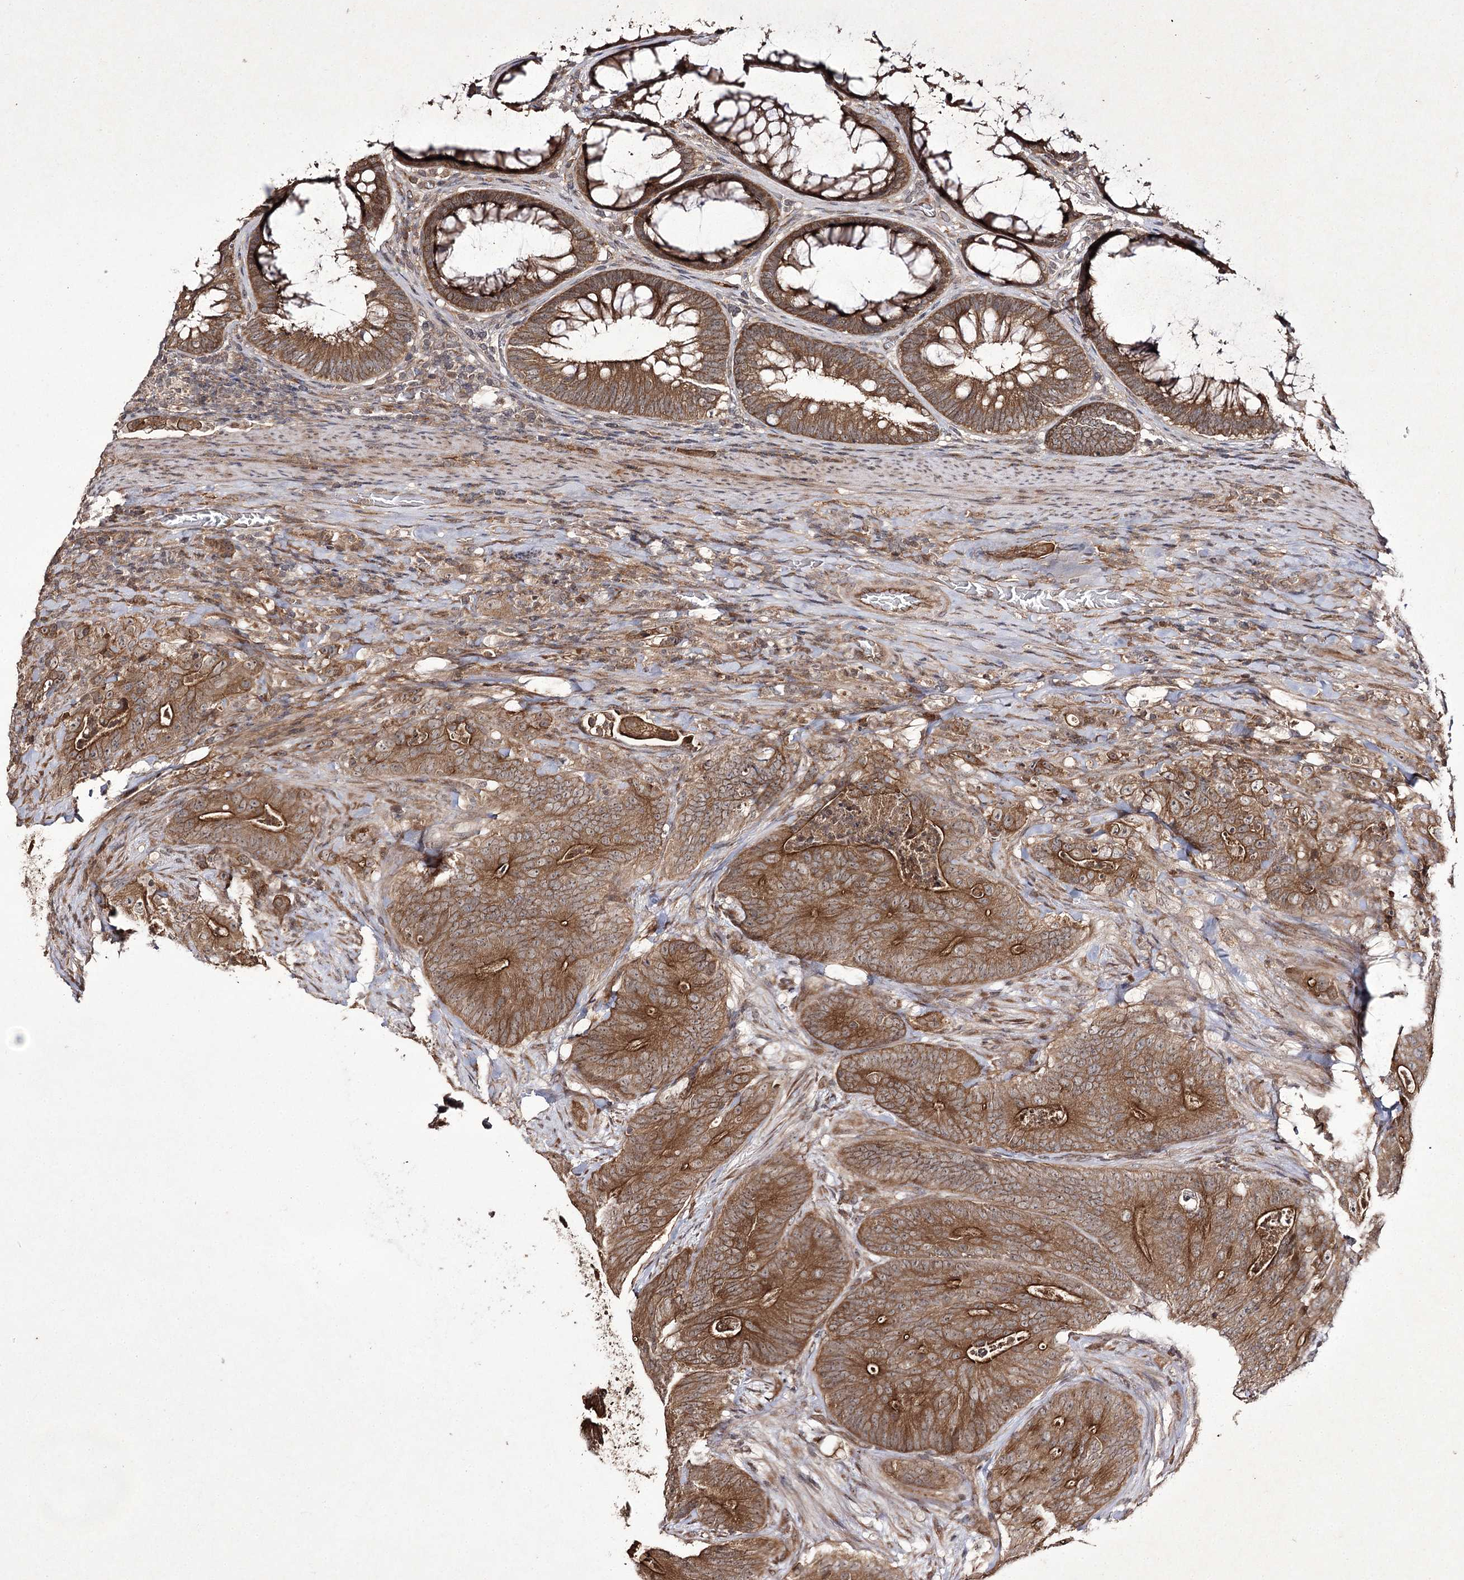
{"staining": {"intensity": "moderate", "quantity": ">75%", "location": "cytoplasmic/membranous"}, "tissue": "colorectal cancer", "cell_type": "Tumor cells", "image_type": "cancer", "snomed": [{"axis": "morphology", "description": "Normal tissue, NOS"}, {"axis": "topography", "description": "Colon"}], "caption": "This is an image of IHC staining of colorectal cancer, which shows moderate positivity in the cytoplasmic/membranous of tumor cells.", "gene": "FANCL", "patient": {"sex": "female", "age": 82}}